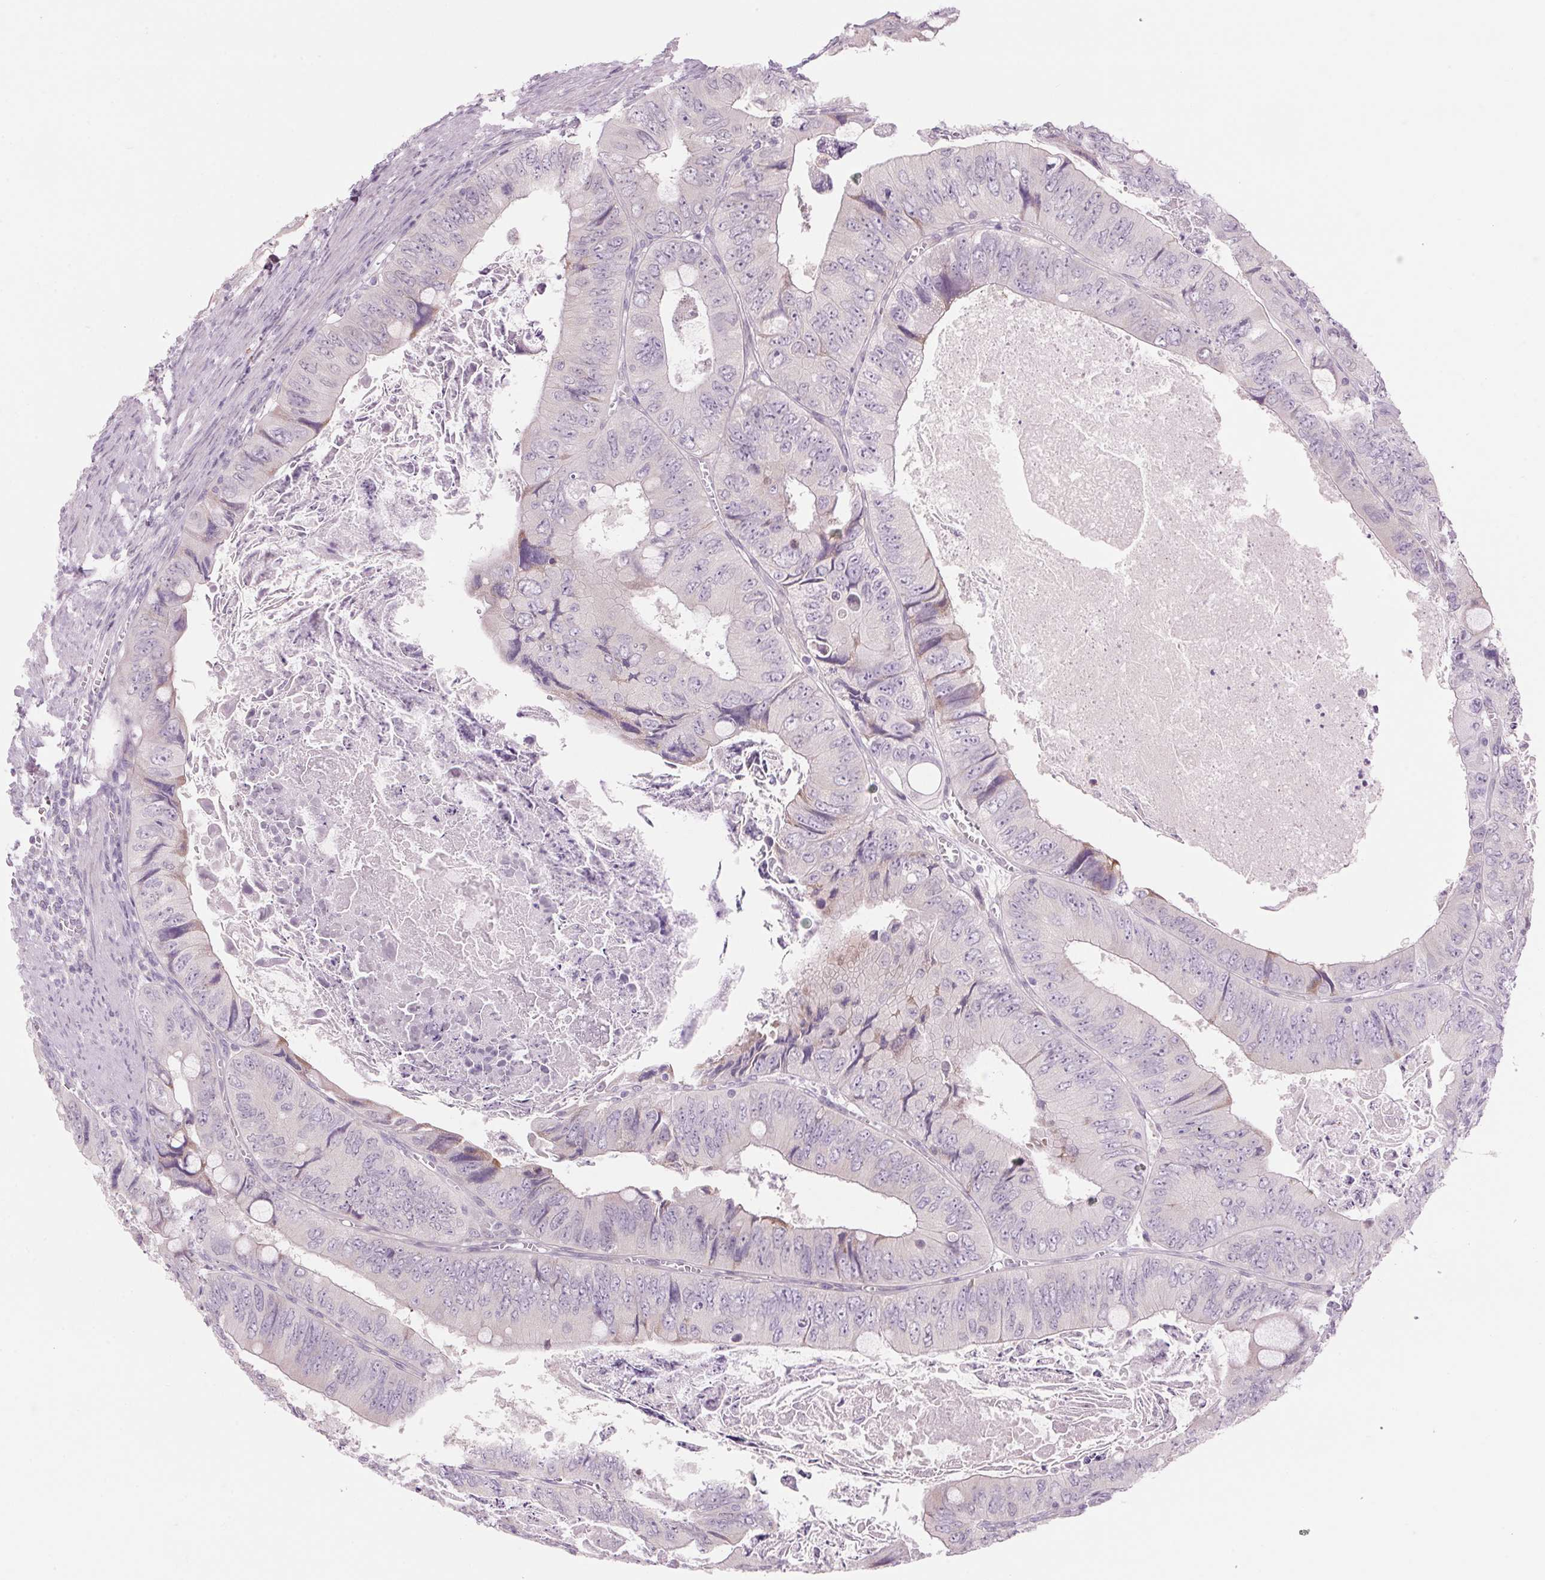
{"staining": {"intensity": "negative", "quantity": "none", "location": "none"}, "tissue": "colorectal cancer", "cell_type": "Tumor cells", "image_type": "cancer", "snomed": [{"axis": "morphology", "description": "Adenocarcinoma, NOS"}, {"axis": "topography", "description": "Colon"}], "caption": "A high-resolution image shows immunohistochemistry staining of colorectal cancer, which shows no significant expression in tumor cells. Nuclei are stained in blue.", "gene": "GNMT", "patient": {"sex": "female", "age": 84}}